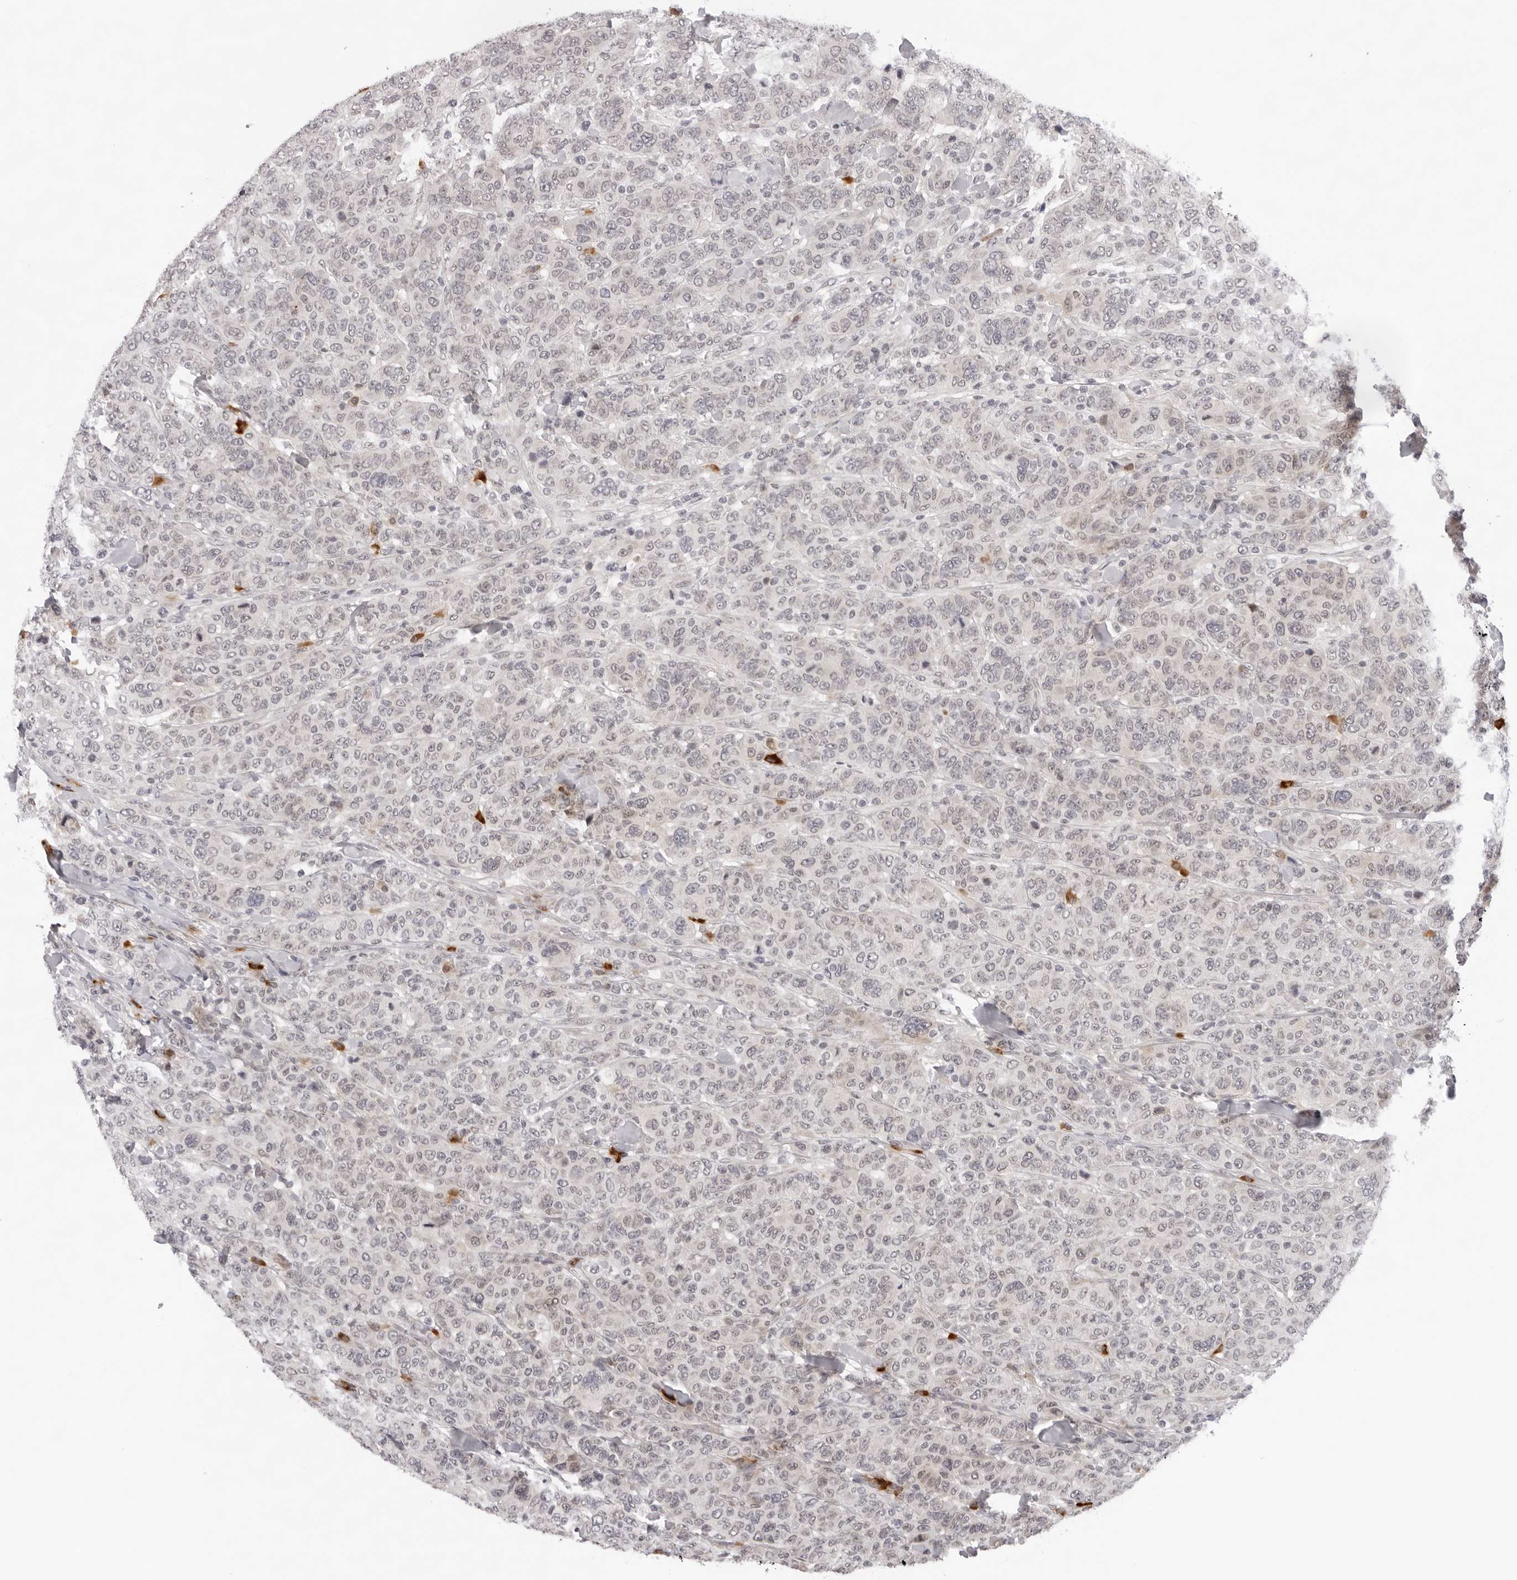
{"staining": {"intensity": "weak", "quantity": "<25%", "location": "cytoplasmic/membranous"}, "tissue": "breast cancer", "cell_type": "Tumor cells", "image_type": "cancer", "snomed": [{"axis": "morphology", "description": "Duct carcinoma"}, {"axis": "topography", "description": "Breast"}], "caption": "Breast cancer (infiltrating ductal carcinoma) stained for a protein using IHC reveals no staining tumor cells.", "gene": "IL17RA", "patient": {"sex": "female", "age": 37}}